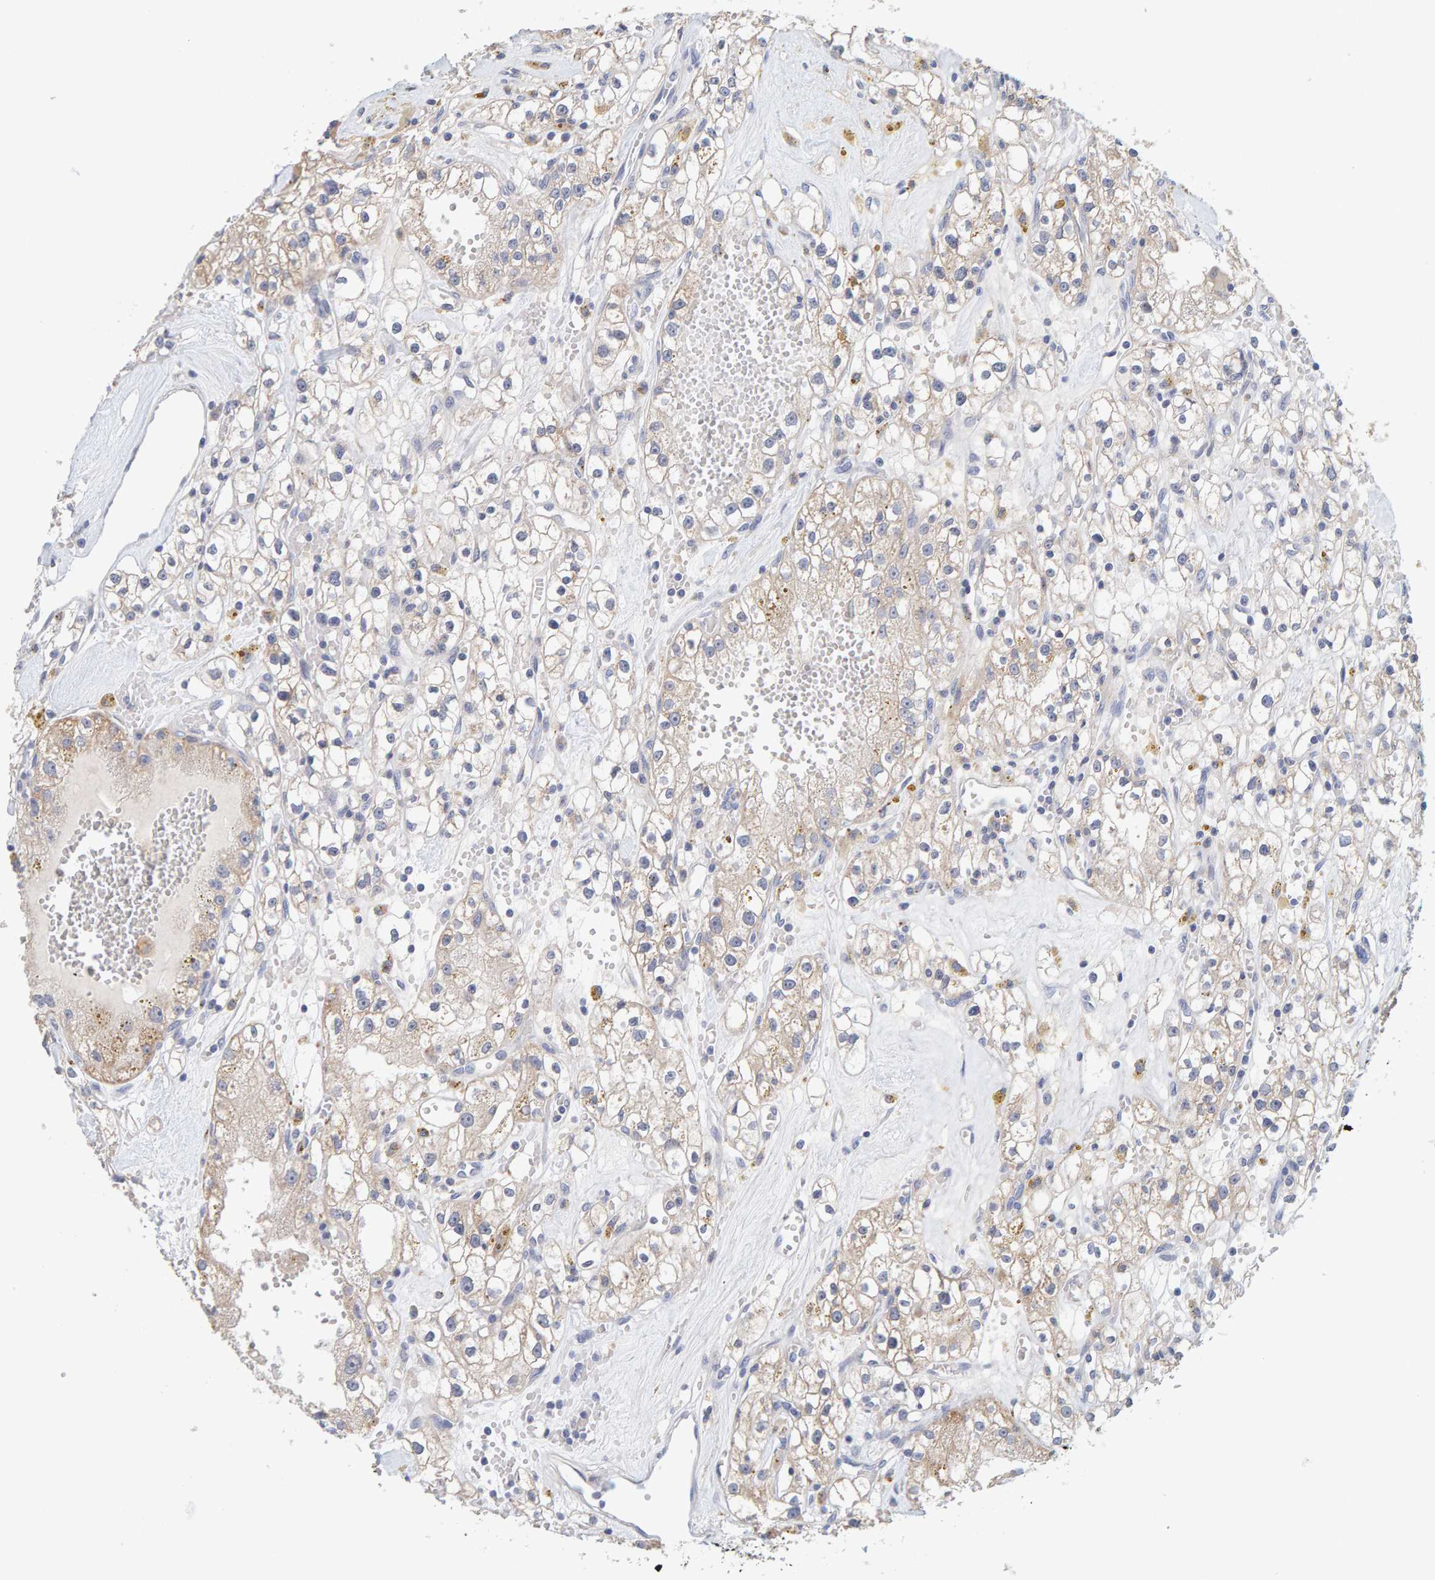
{"staining": {"intensity": "weak", "quantity": ">75%", "location": "cytoplasmic/membranous"}, "tissue": "renal cancer", "cell_type": "Tumor cells", "image_type": "cancer", "snomed": [{"axis": "morphology", "description": "Adenocarcinoma, NOS"}, {"axis": "topography", "description": "Kidney"}], "caption": "A brown stain labels weak cytoplasmic/membranous positivity of a protein in human renal adenocarcinoma tumor cells.", "gene": "SGPL1", "patient": {"sex": "male", "age": 56}}